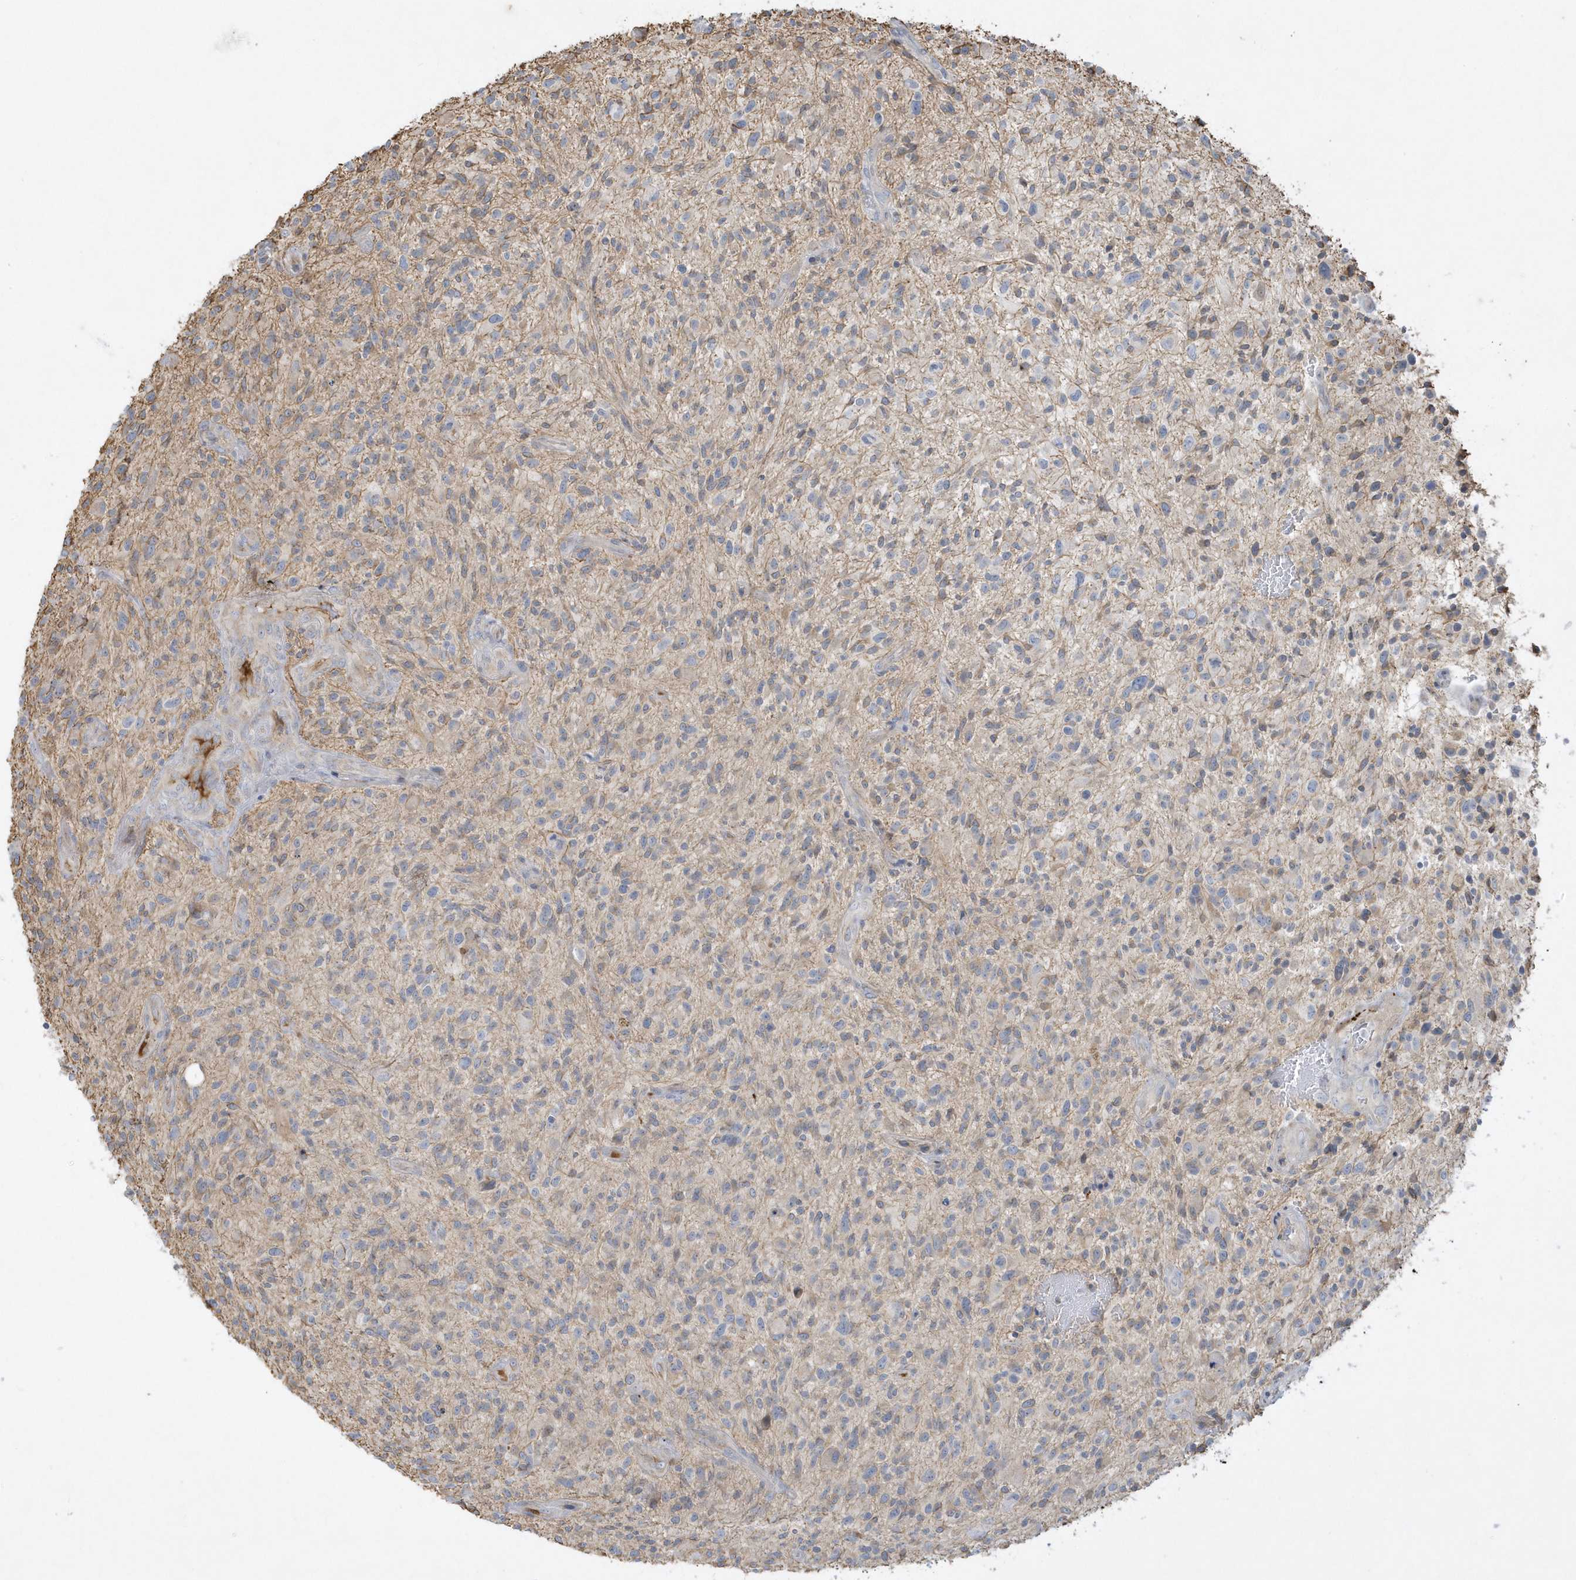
{"staining": {"intensity": "negative", "quantity": "none", "location": "none"}, "tissue": "glioma", "cell_type": "Tumor cells", "image_type": "cancer", "snomed": [{"axis": "morphology", "description": "Glioma, malignant, High grade"}, {"axis": "topography", "description": "Brain"}], "caption": "A micrograph of glioma stained for a protein displays no brown staining in tumor cells. The staining was performed using DAB to visualize the protein expression in brown, while the nuclei were stained in blue with hematoxylin (Magnification: 20x).", "gene": "THADA", "patient": {"sex": "male", "age": 47}}